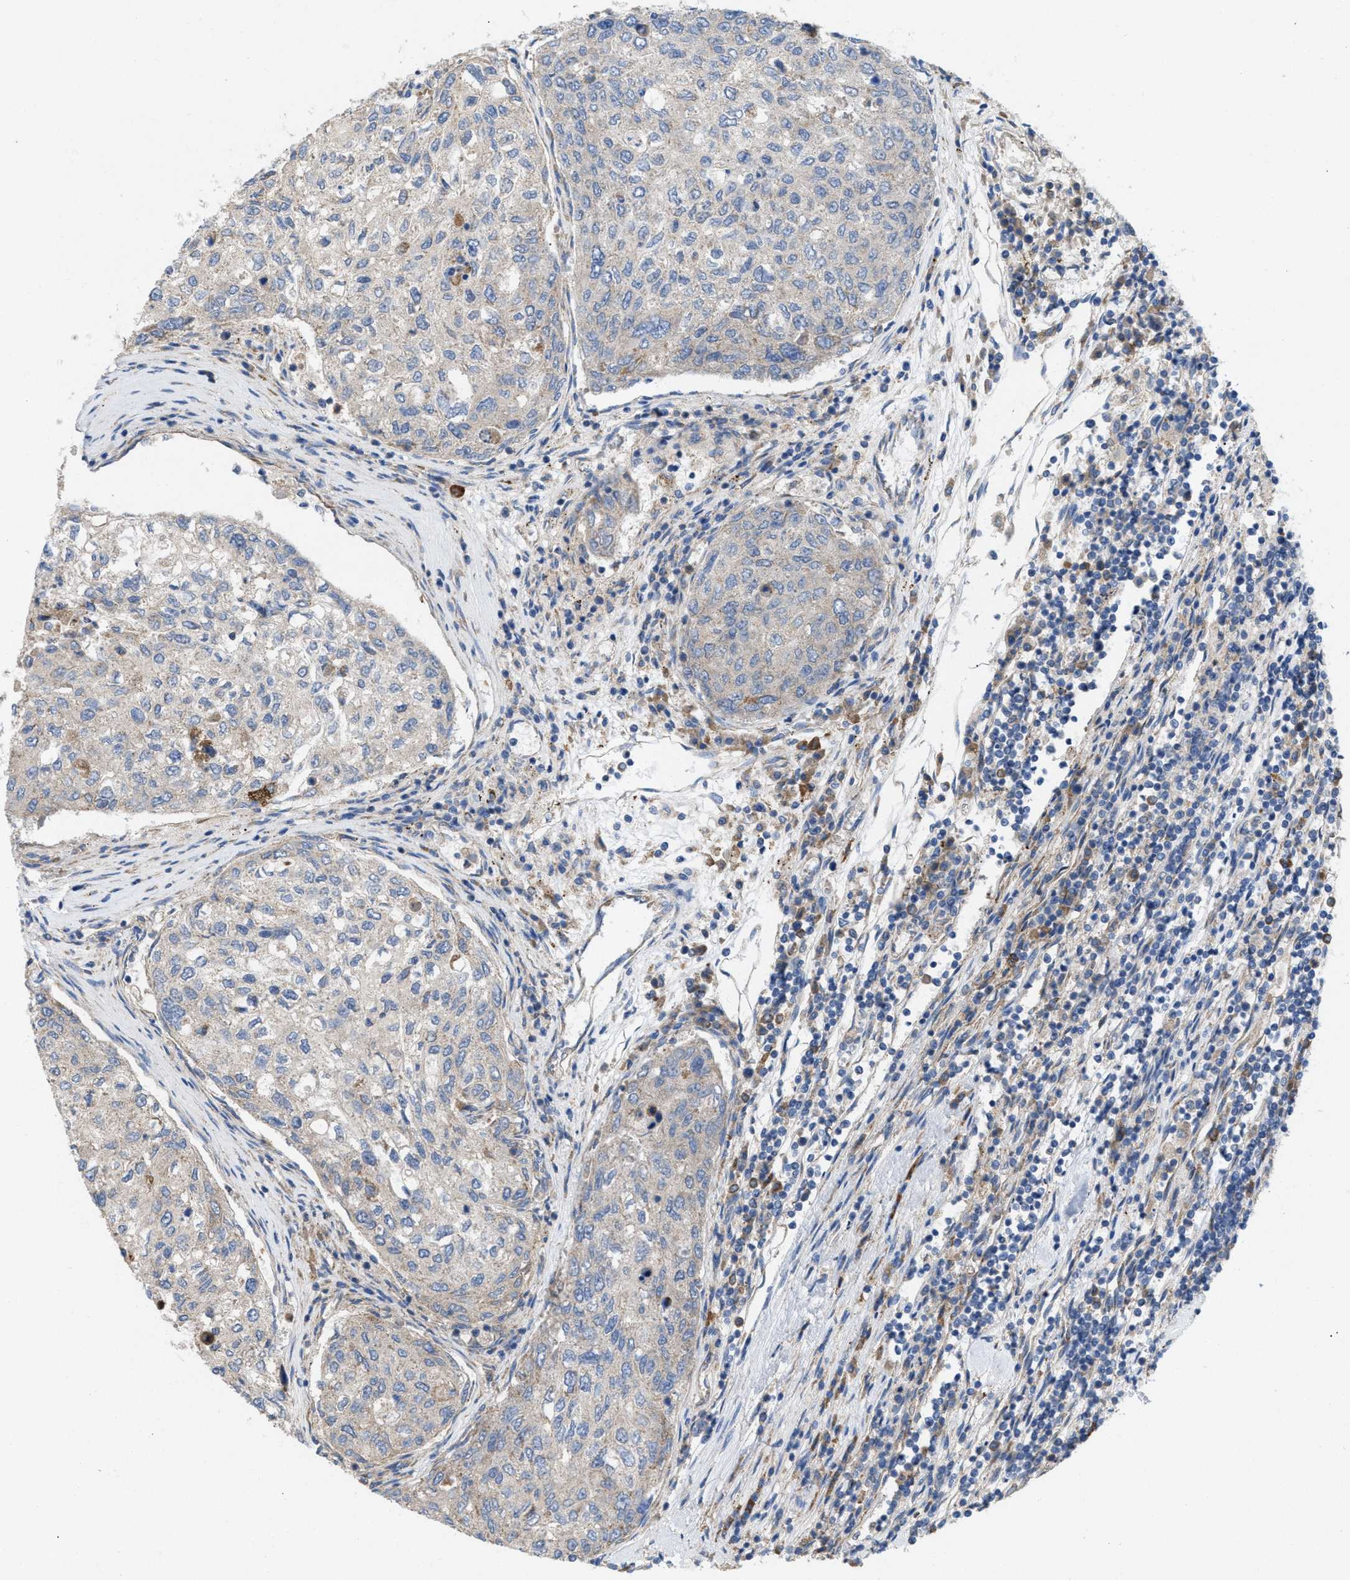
{"staining": {"intensity": "negative", "quantity": "none", "location": "none"}, "tissue": "urothelial cancer", "cell_type": "Tumor cells", "image_type": "cancer", "snomed": [{"axis": "morphology", "description": "Urothelial carcinoma, High grade"}, {"axis": "topography", "description": "Lymph node"}, {"axis": "topography", "description": "Urinary bladder"}], "caption": "The micrograph shows no staining of tumor cells in high-grade urothelial carcinoma.", "gene": "DYNC2I1", "patient": {"sex": "male", "age": 51}}